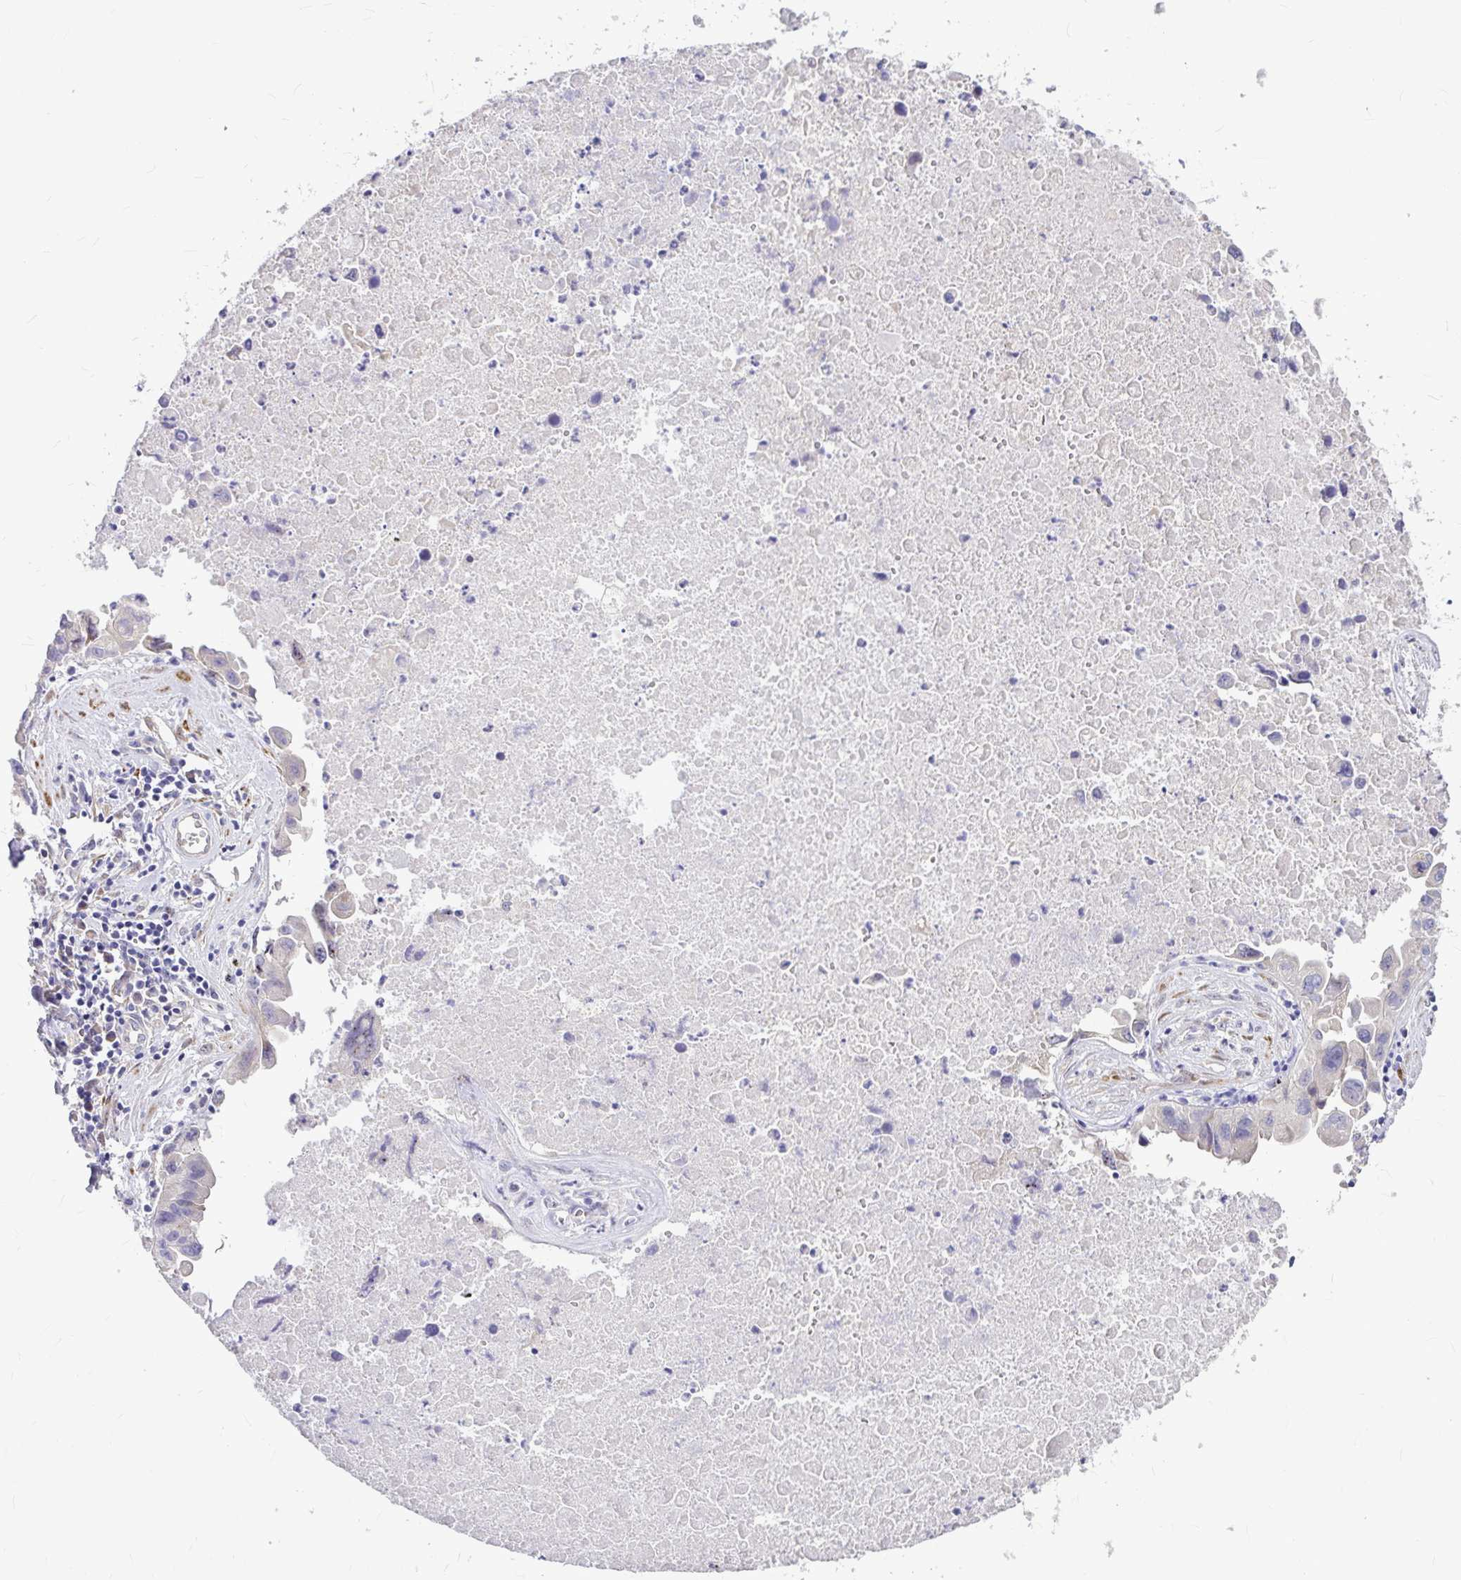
{"staining": {"intensity": "negative", "quantity": "none", "location": "none"}, "tissue": "lung cancer", "cell_type": "Tumor cells", "image_type": "cancer", "snomed": [{"axis": "morphology", "description": "Adenocarcinoma, NOS"}, {"axis": "topography", "description": "Lymph node"}, {"axis": "topography", "description": "Lung"}], "caption": "IHC image of neoplastic tissue: adenocarcinoma (lung) stained with DAB (3,3'-diaminobenzidine) reveals no significant protein expression in tumor cells. (Stains: DAB (3,3'-diaminobenzidine) IHC with hematoxylin counter stain, Microscopy: brightfield microscopy at high magnification).", "gene": "GABBR2", "patient": {"sex": "male", "age": 64}}